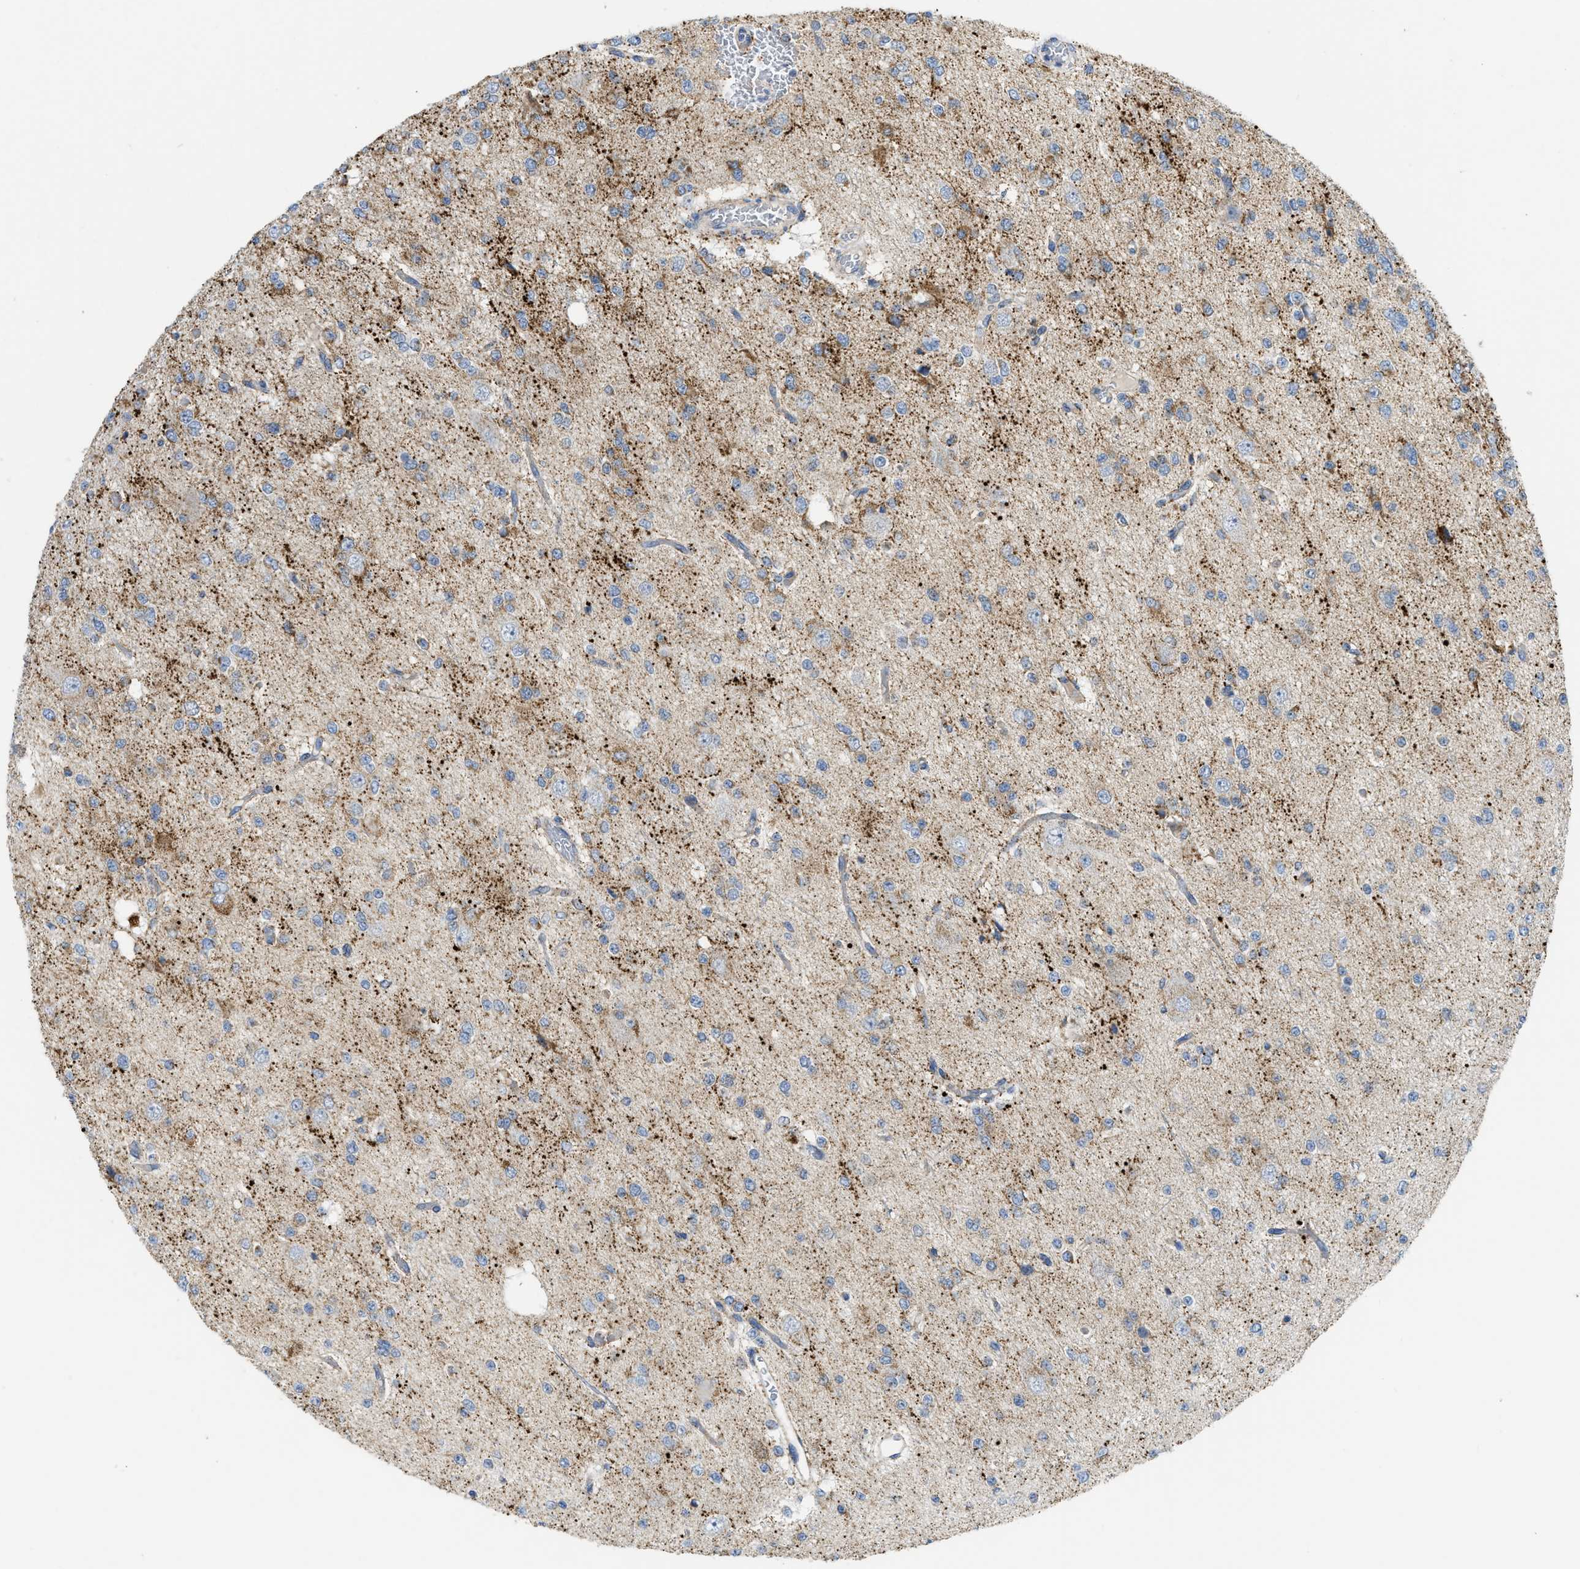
{"staining": {"intensity": "strong", "quantity": "25%-75%", "location": "cytoplasmic/membranous"}, "tissue": "glioma", "cell_type": "Tumor cells", "image_type": "cancer", "snomed": [{"axis": "morphology", "description": "Glioma, malignant, Low grade"}, {"axis": "topography", "description": "Brain"}], "caption": "IHC of glioma shows high levels of strong cytoplasmic/membranous expression in about 25%-75% of tumor cells.", "gene": "GATD3", "patient": {"sex": "male", "age": 38}}